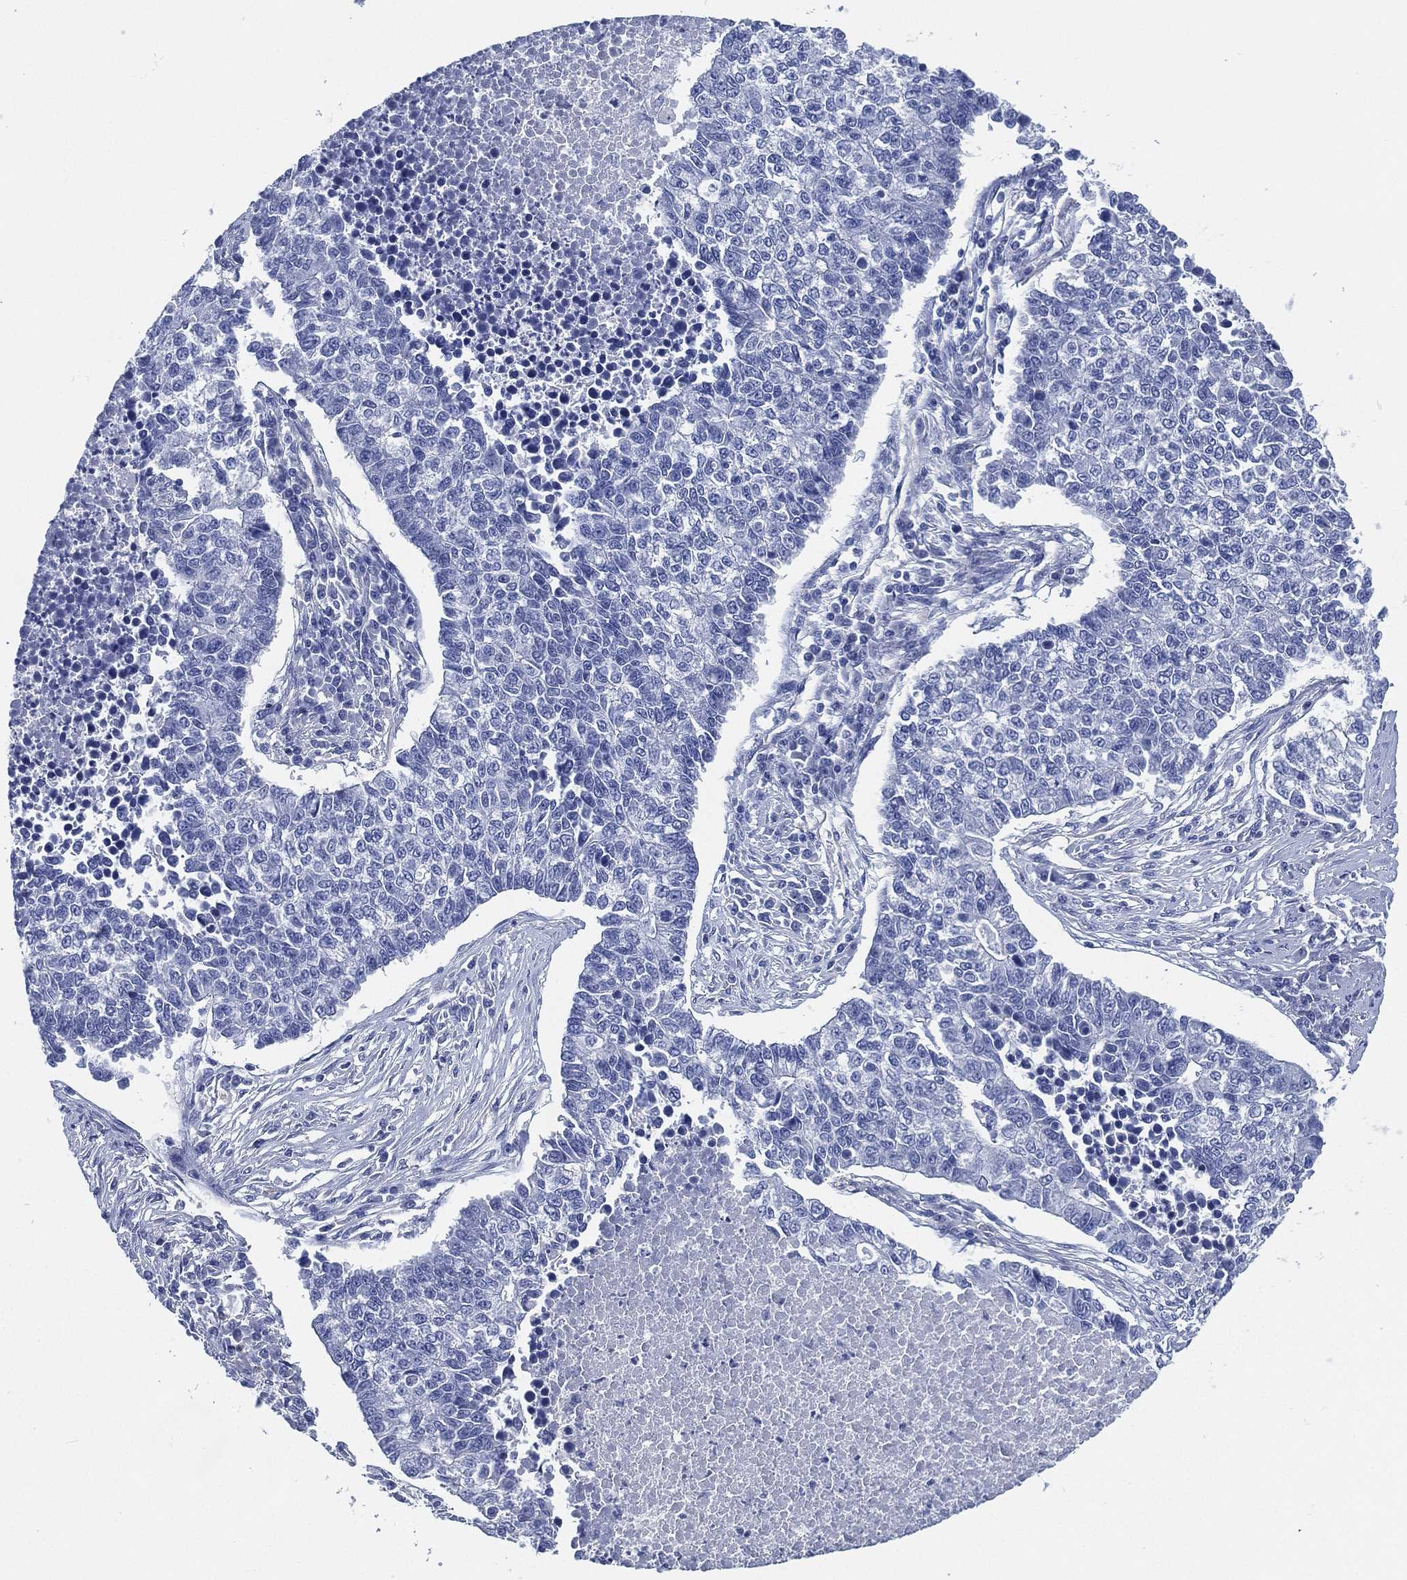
{"staining": {"intensity": "negative", "quantity": "none", "location": "none"}, "tissue": "lung cancer", "cell_type": "Tumor cells", "image_type": "cancer", "snomed": [{"axis": "morphology", "description": "Adenocarcinoma, NOS"}, {"axis": "topography", "description": "Lung"}], "caption": "IHC of lung cancer (adenocarcinoma) displays no expression in tumor cells.", "gene": "CCDC70", "patient": {"sex": "male", "age": 57}}